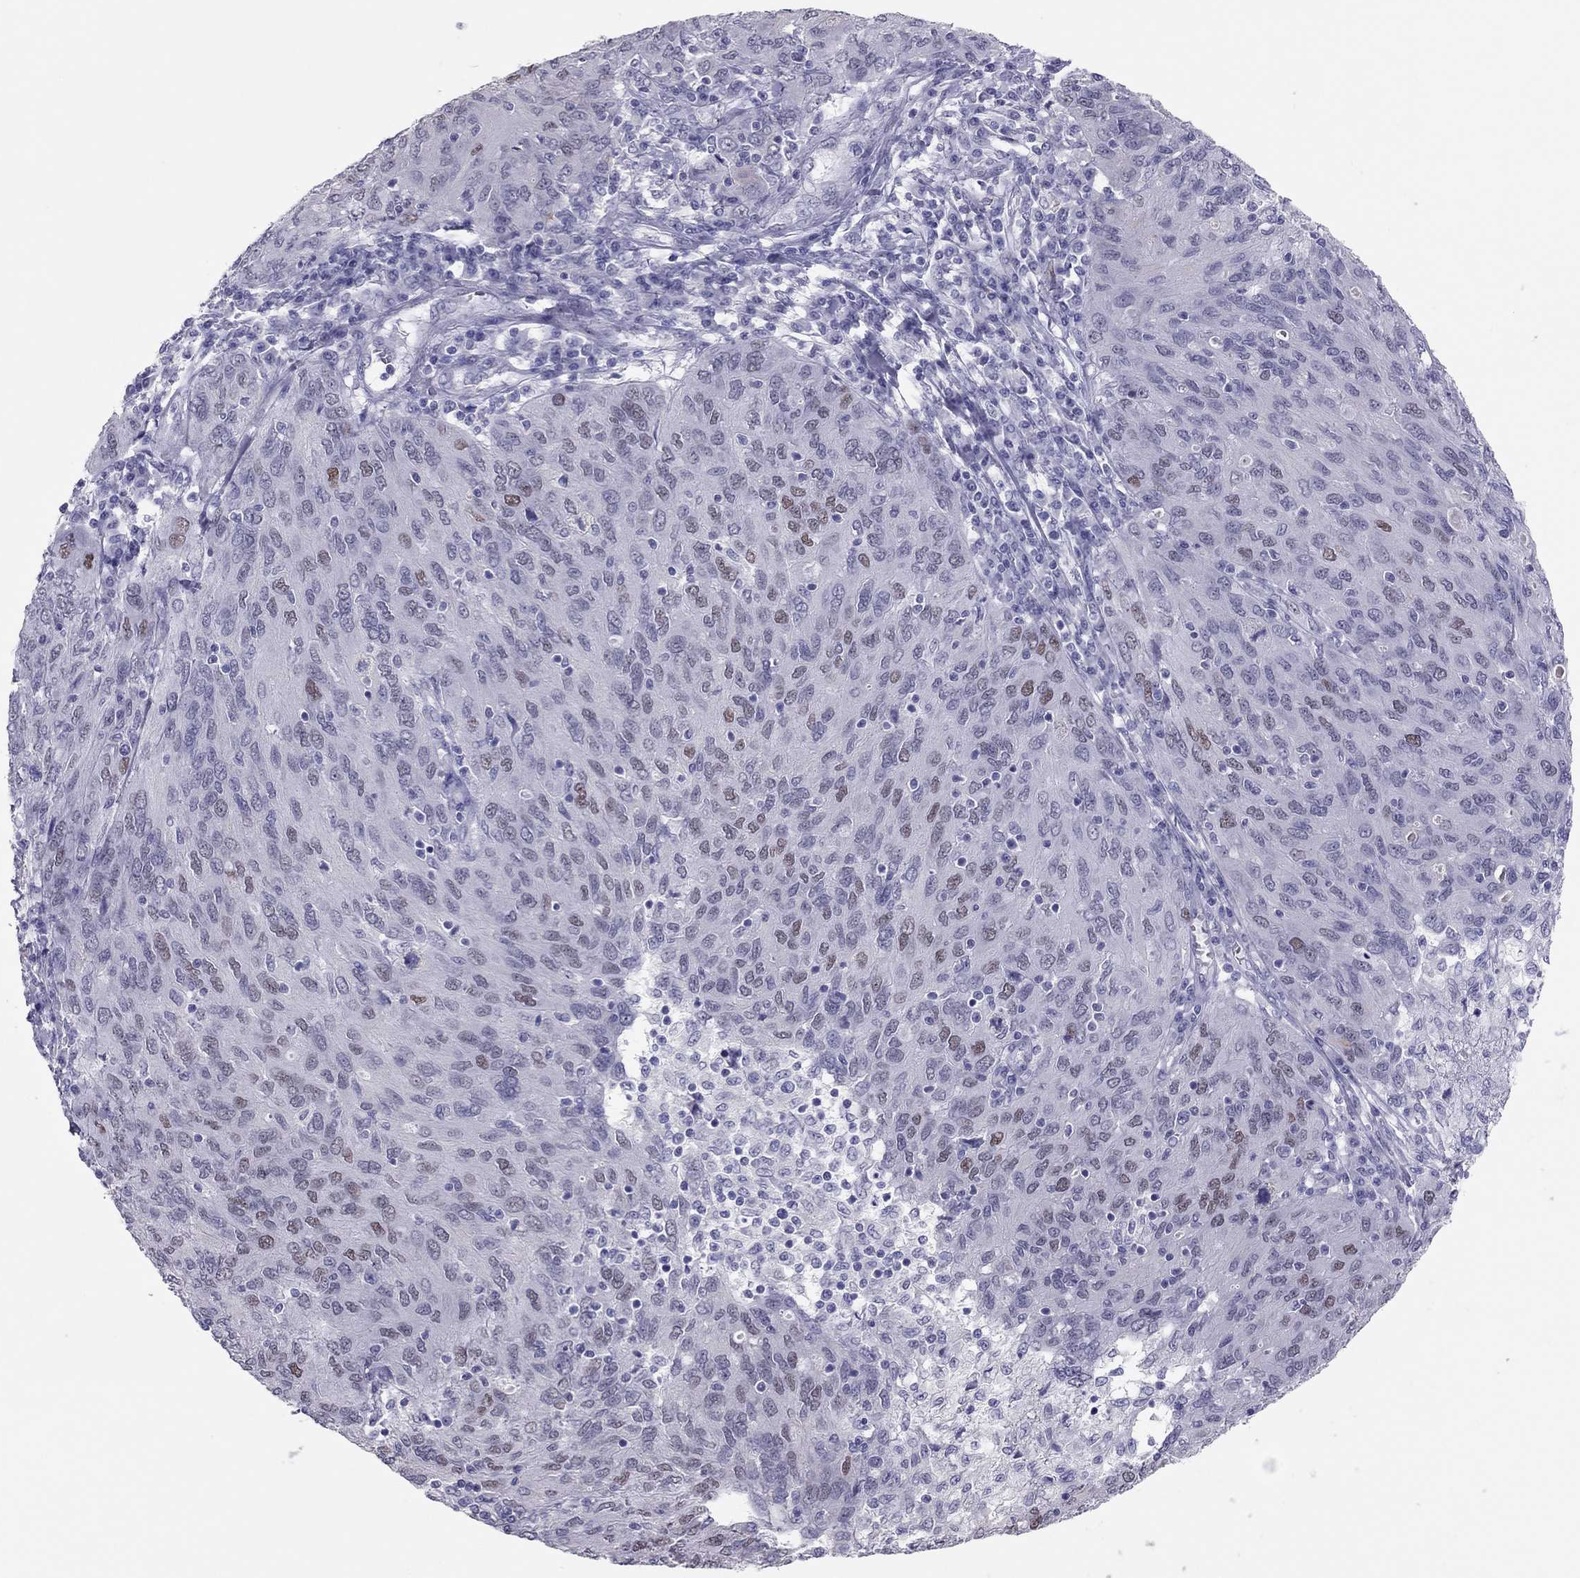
{"staining": {"intensity": "moderate", "quantity": "<25%", "location": "nuclear"}, "tissue": "ovarian cancer", "cell_type": "Tumor cells", "image_type": "cancer", "snomed": [{"axis": "morphology", "description": "Carcinoma, endometroid"}, {"axis": "topography", "description": "Ovary"}], "caption": "Immunohistochemical staining of human ovarian cancer (endometroid carcinoma) demonstrates moderate nuclear protein expression in about <25% of tumor cells.", "gene": "PHOX2A", "patient": {"sex": "female", "age": 50}}